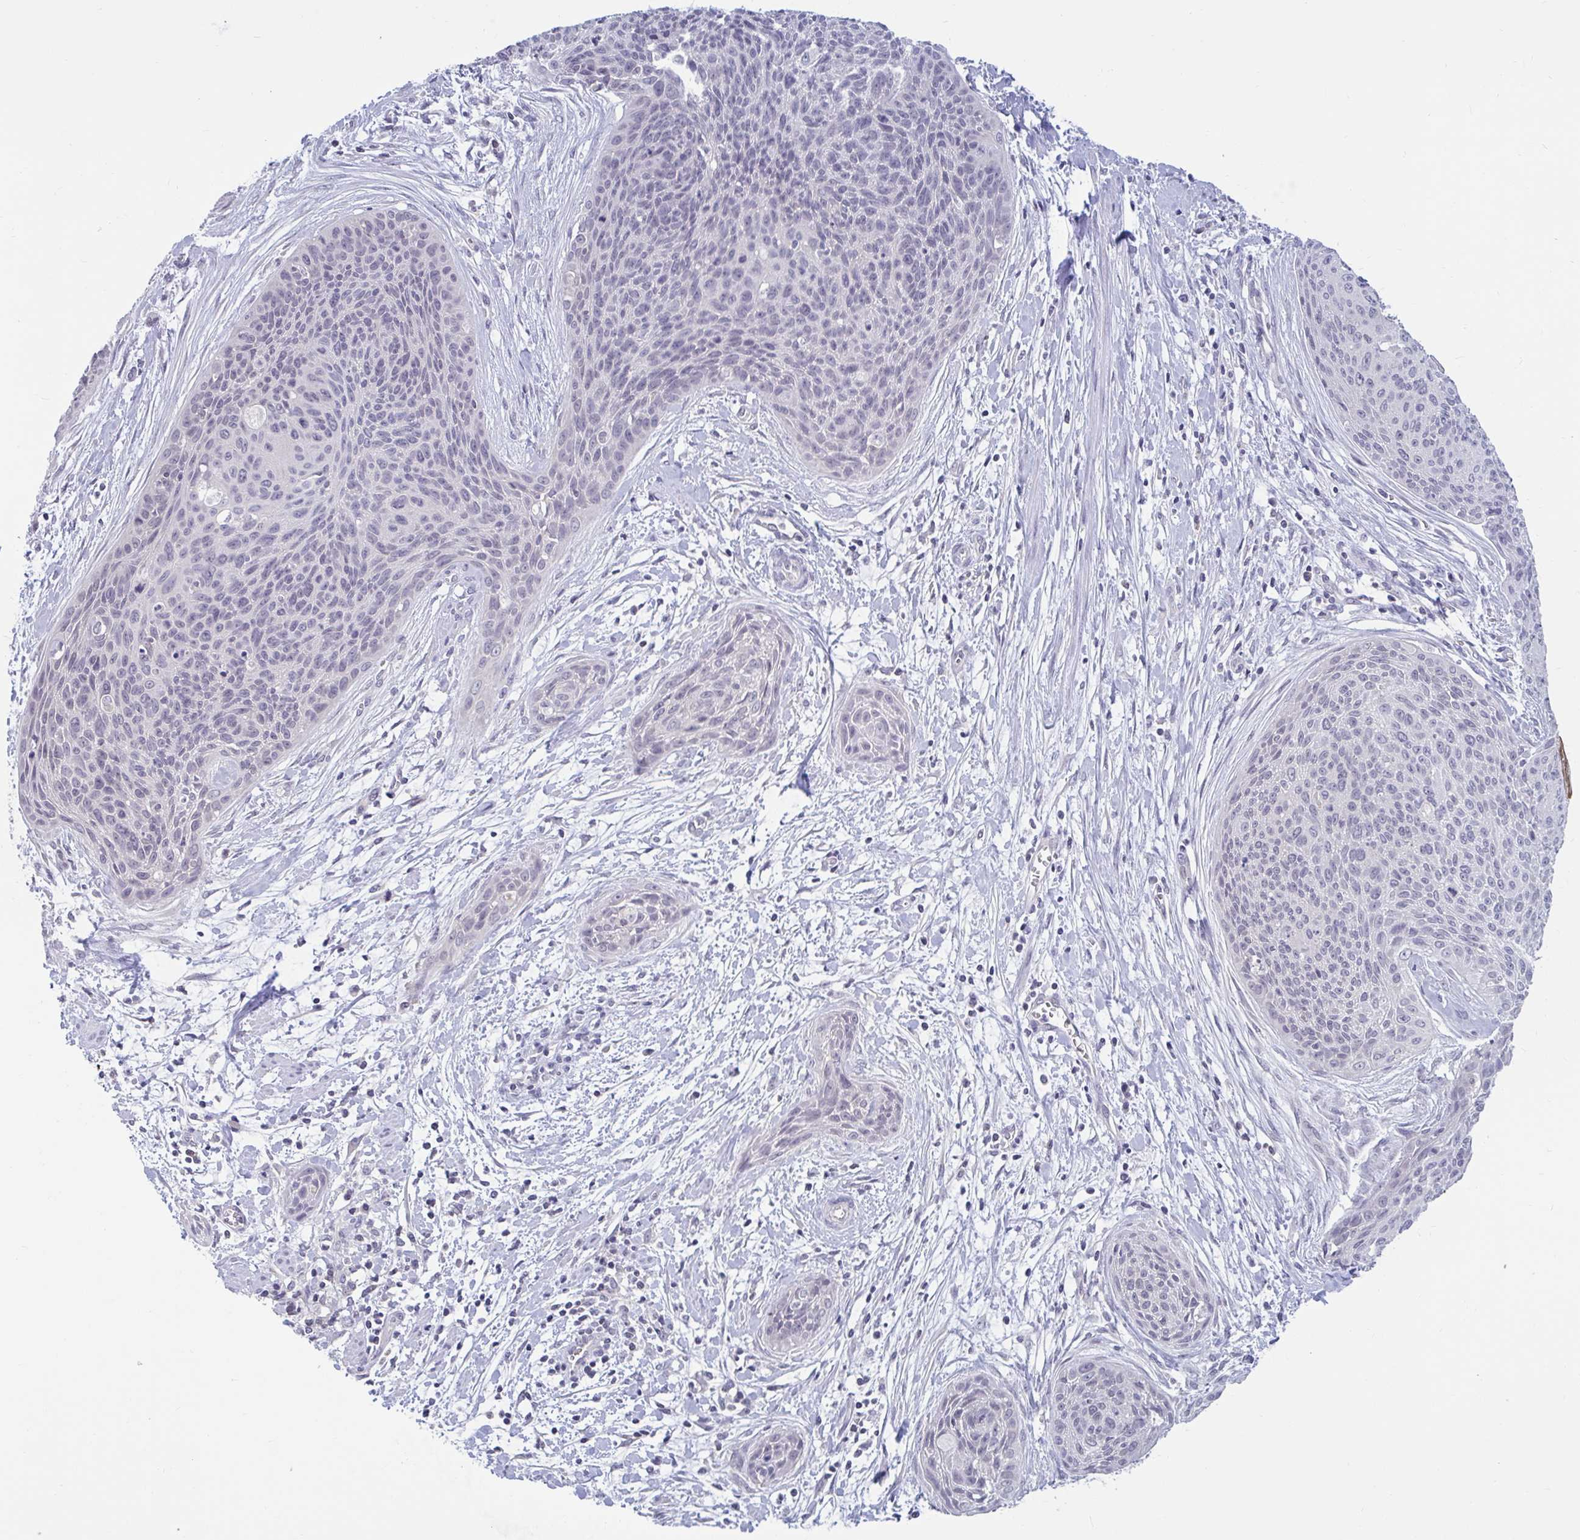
{"staining": {"intensity": "negative", "quantity": "none", "location": "none"}, "tissue": "cervical cancer", "cell_type": "Tumor cells", "image_type": "cancer", "snomed": [{"axis": "morphology", "description": "Squamous cell carcinoma, NOS"}, {"axis": "topography", "description": "Cervix"}], "caption": "IHC of human cervical cancer reveals no expression in tumor cells. Brightfield microscopy of IHC stained with DAB (brown) and hematoxylin (blue), captured at high magnification.", "gene": "ARPP19", "patient": {"sex": "female", "age": 55}}